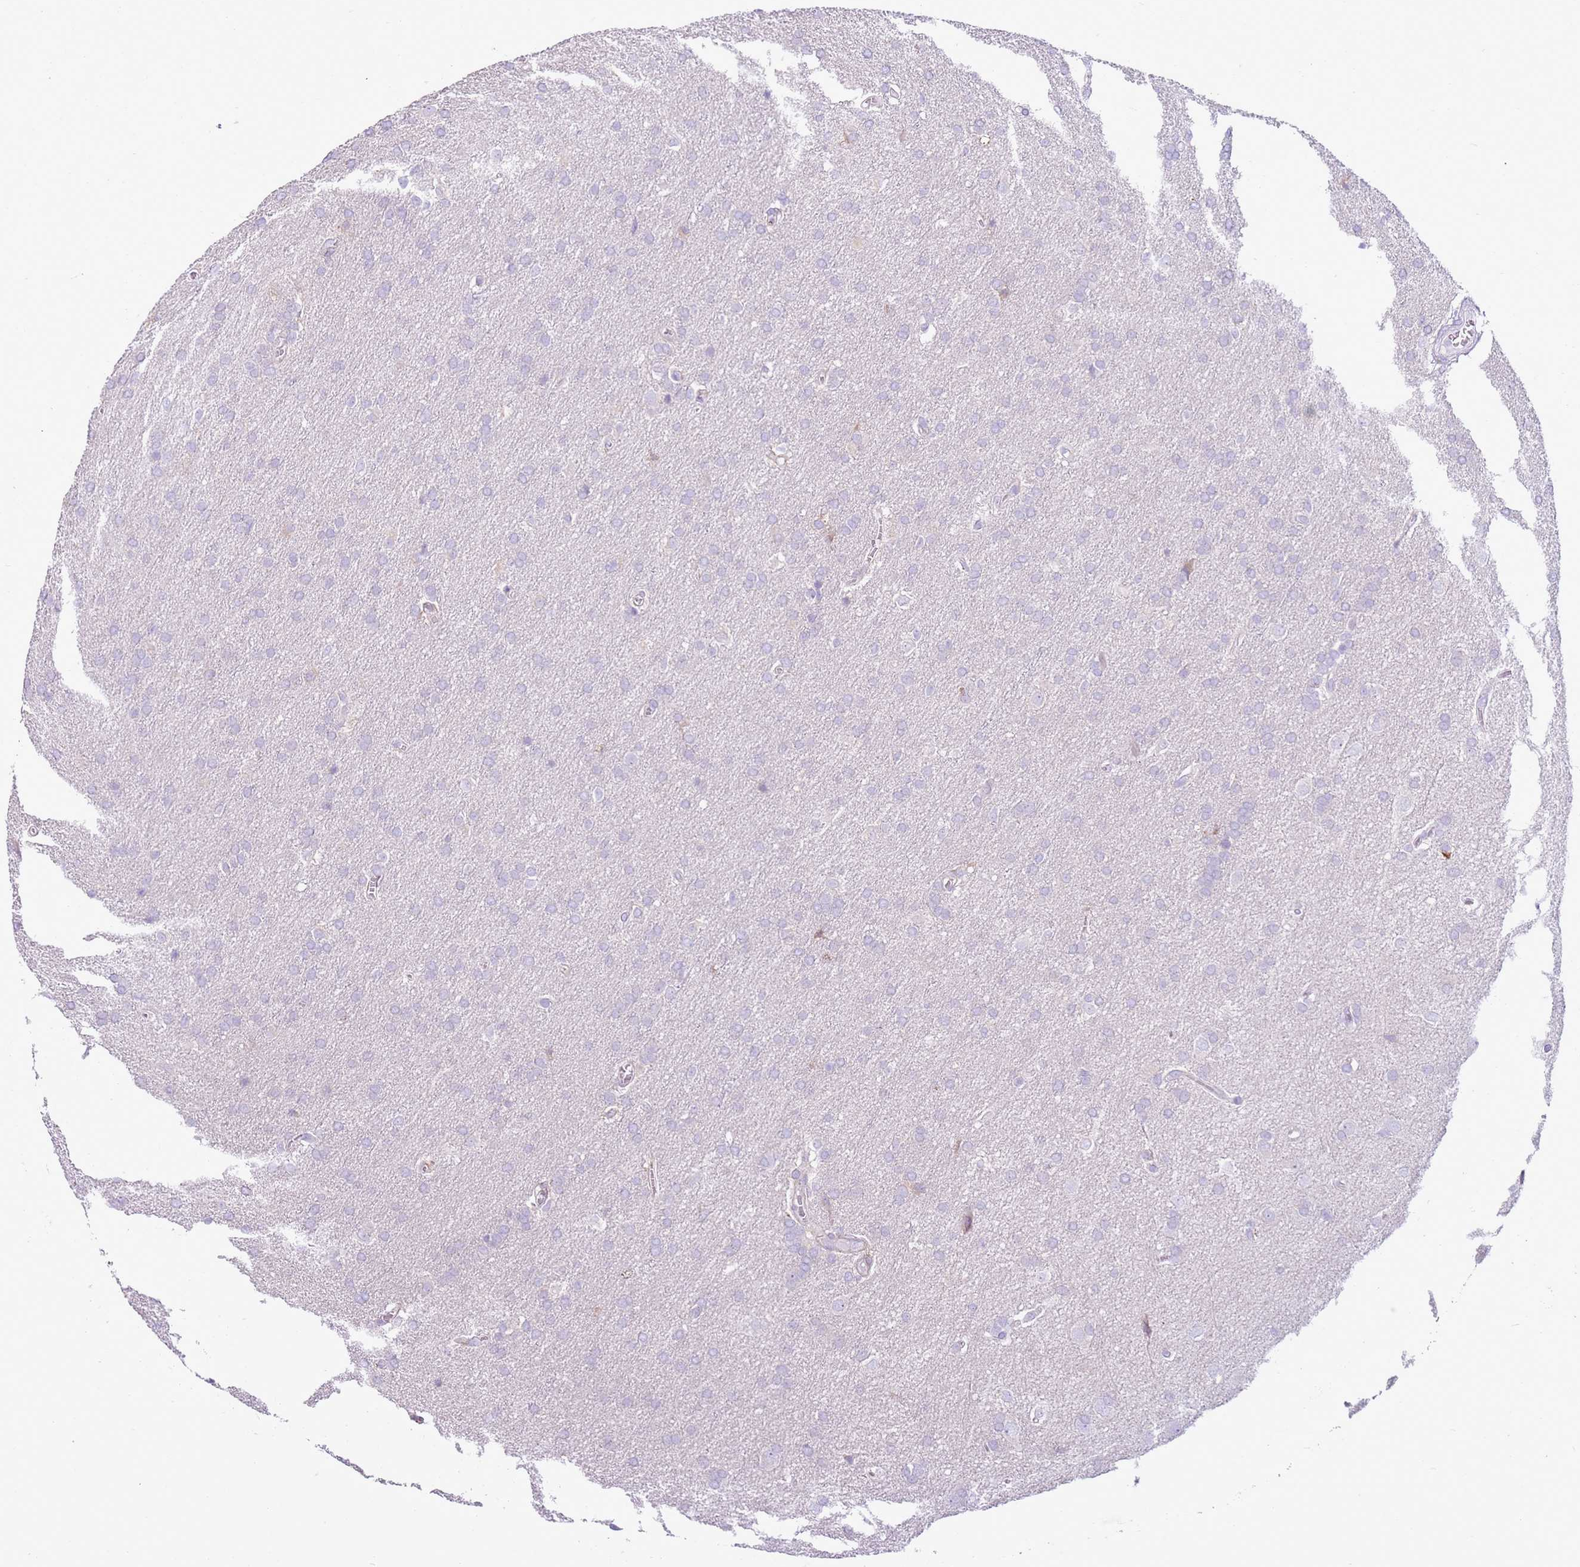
{"staining": {"intensity": "negative", "quantity": "none", "location": "none"}, "tissue": "glioma", "cell_type": "Tumor cells", "image_type": "cancer", "snomed": [{"axis": "morphology", "description": "Glioma, malignant, Low grade"}, {"axis": "topography", "description": "Brain"}], "caption": "IHC image of malignant glioma (low-grade) stained for a protein (brown), which demonstrates no expression in tumor cells. The staining was performed using DAB to visualize the protein expression in brown, while the nuclei were stained in blue with hematoxylin (Magnification: 20x).", "gene": "OAF", "patient": {"sex": "female", "age": 32}}